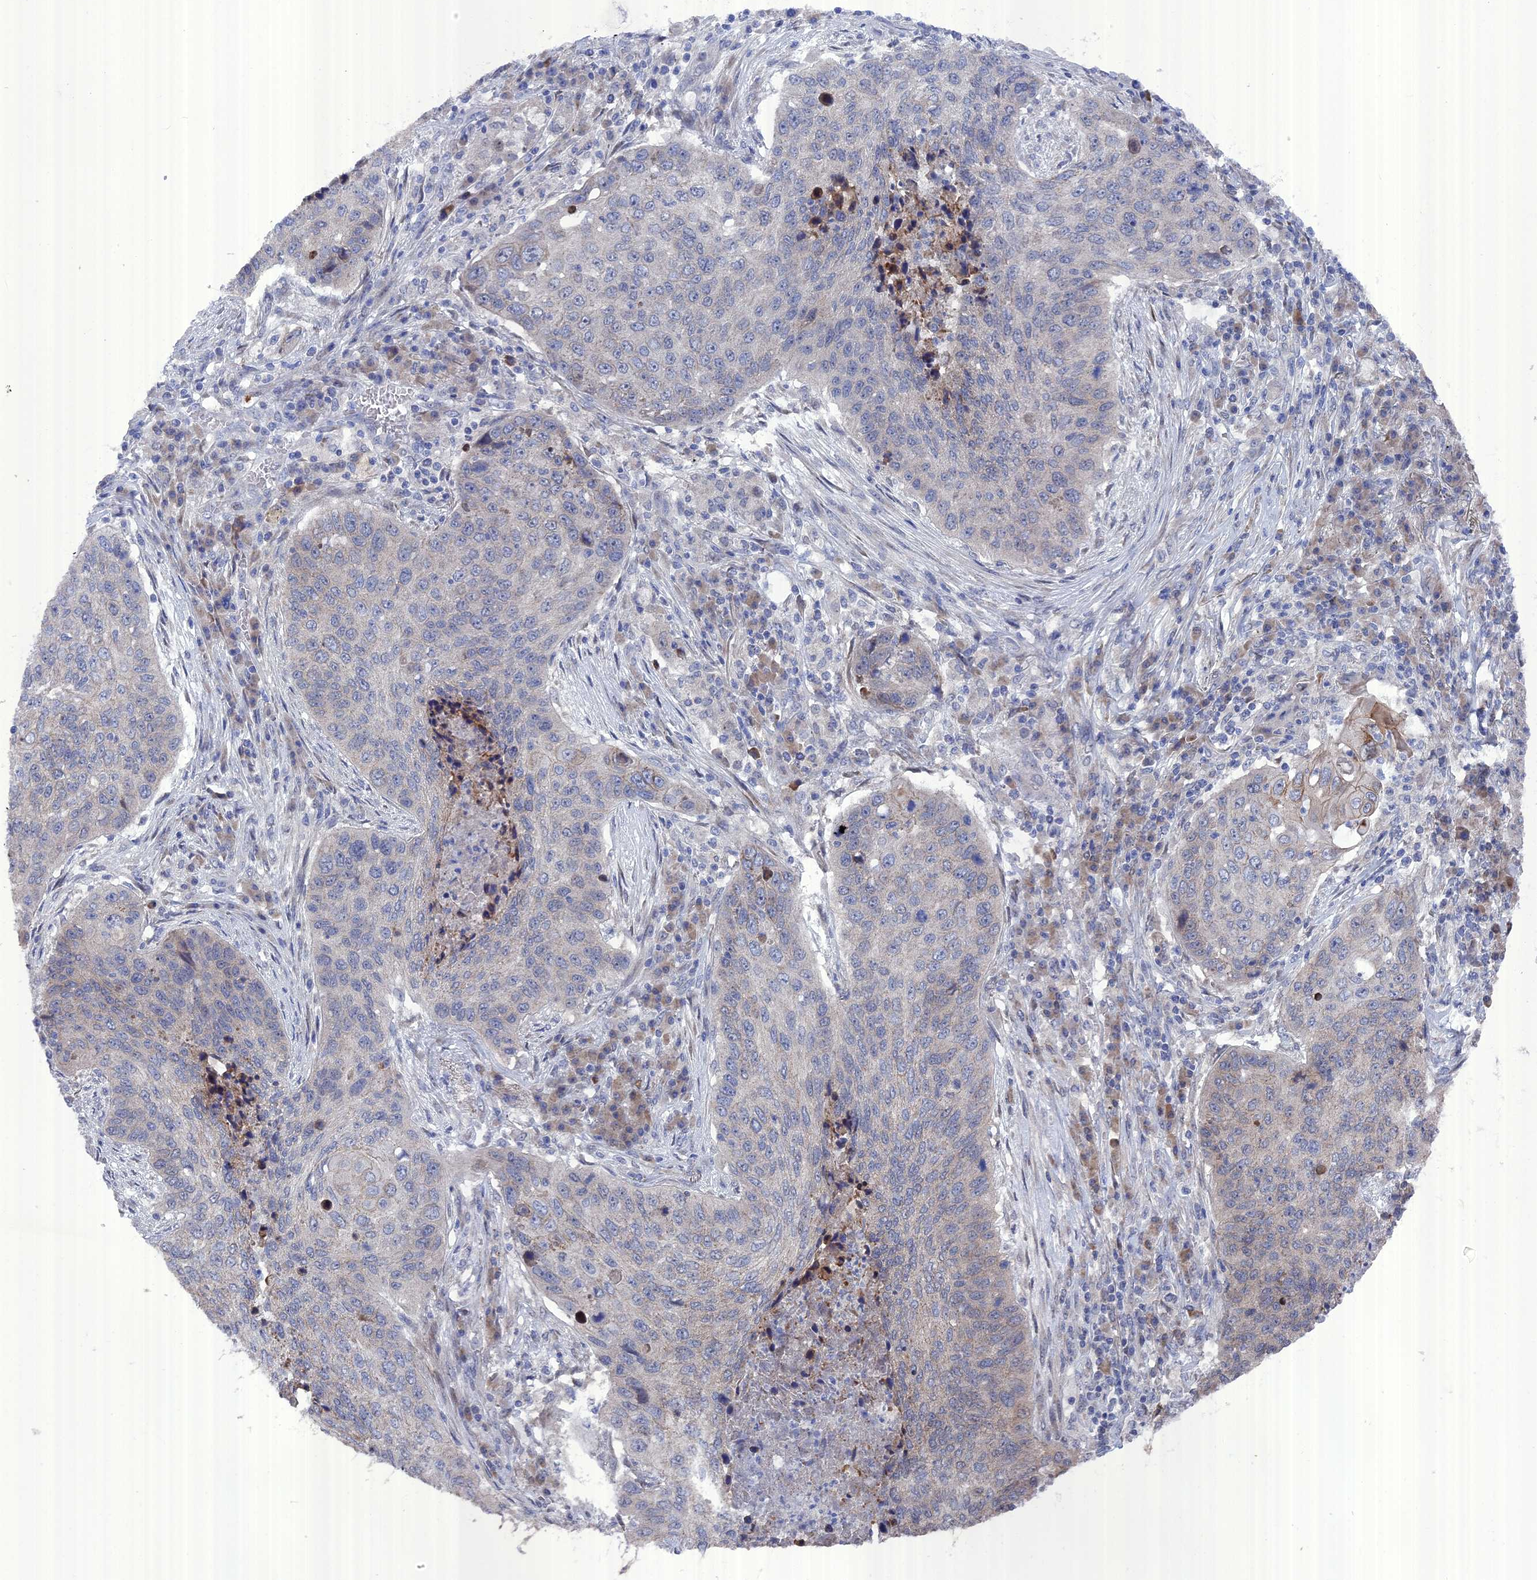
{"staining": {"intensity": "negative", "quantity": "none", "location": "none"}, "tissue": "lung cancer", "cell_type": "Tumor cells", "image_type": "cancer", "snomed": [{"axis": "morphology", "description": "Squamous cell carcinoma, NOS"}, {"axis": "topography", "description": "Lung"}], "caption": "This is a histopathology image of IHC staining of squamous cell carcinoma (lung), which shows no staining in tumor cells.", "gene": "TMEM161A", "patient": {"sex": "female", "age": 63}}